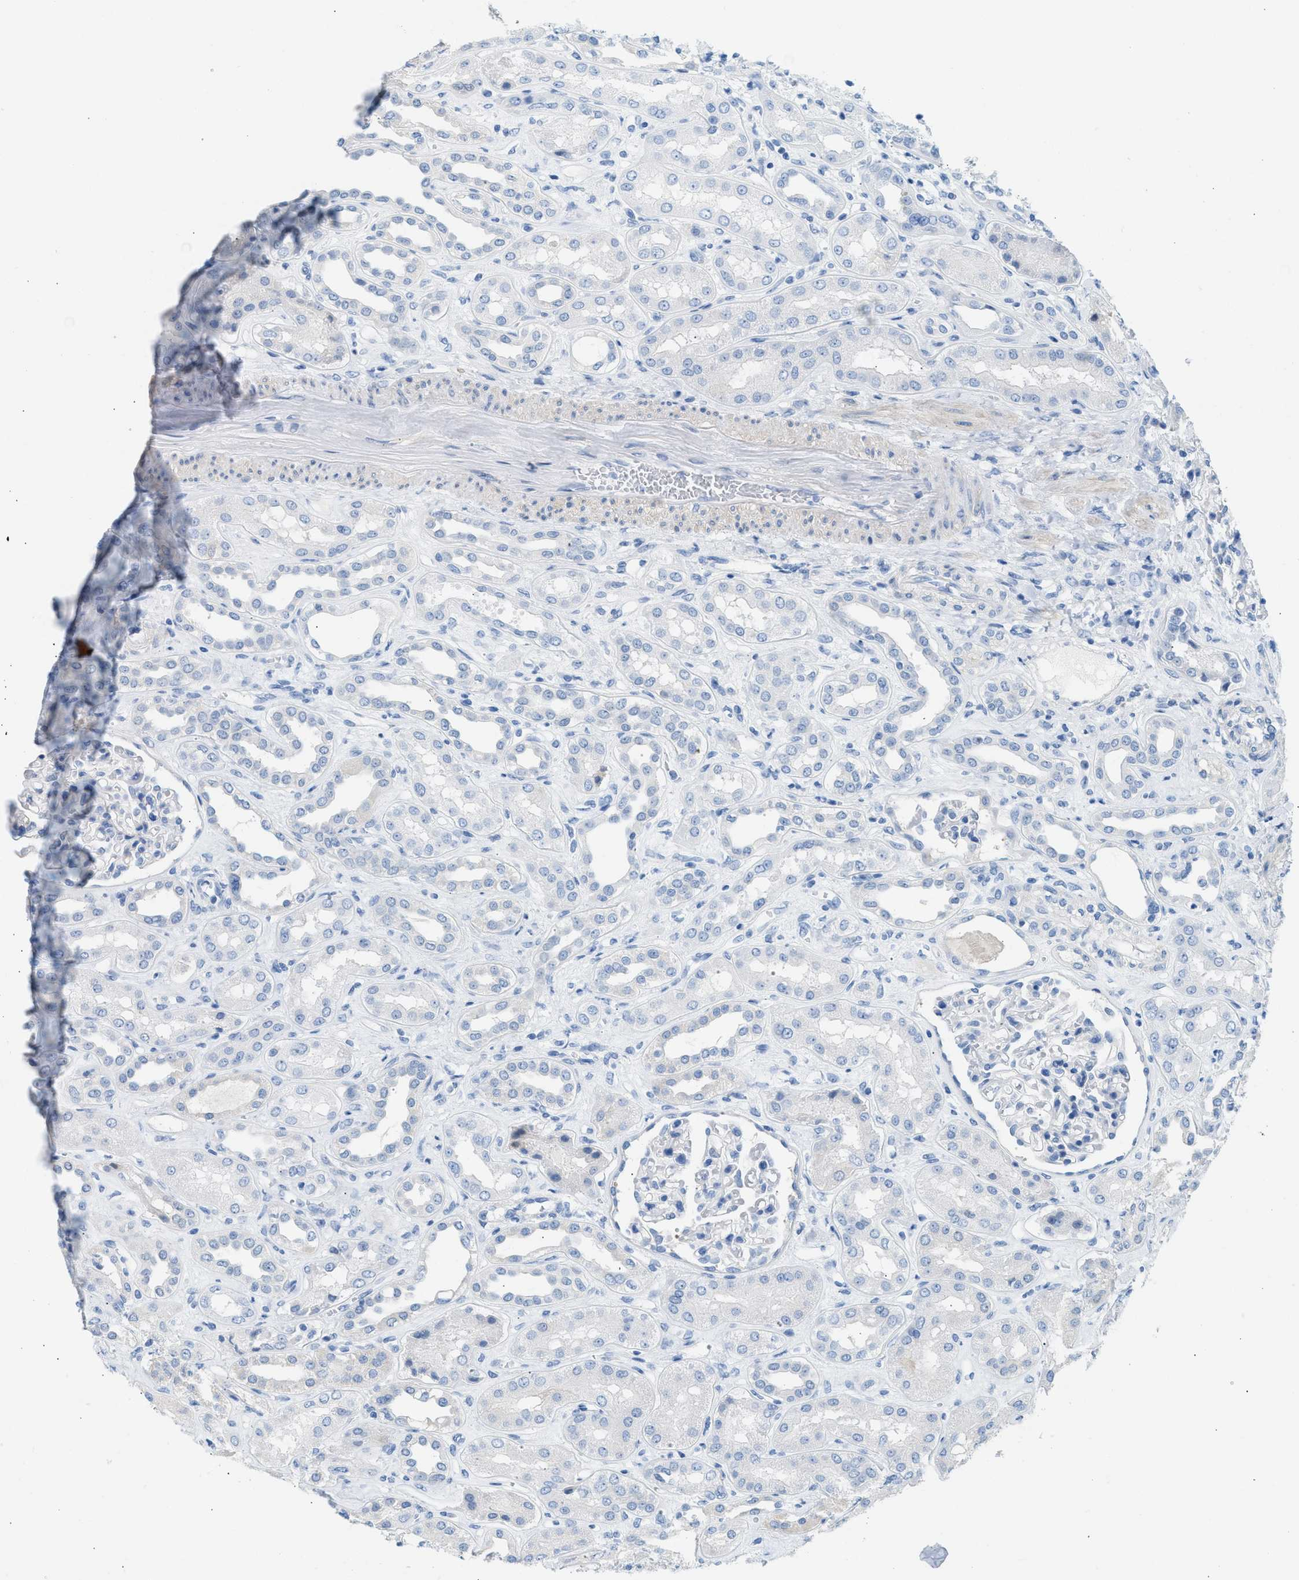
{"staining": {"intensity": "negative", "quantity": "none", "location": "none"}, "tissue": "kidney", "cell_type": "Cells in glomeruli", "image_type": "normal", "snomed": [{"axis": "morphology", "description": "Normal tissue, NOS"}, {"axis": "topography", "description": "Kidney"}], "caption": "This histopathology image is of normal kidney stained with immunohistochemistry (IHC) to label a protein in brown with the nuclei are counter-stained blue. There is no staining in cells in glomeruli.", "gene": "SPAM1", "patient": {"sex": "male", "age": 59}}